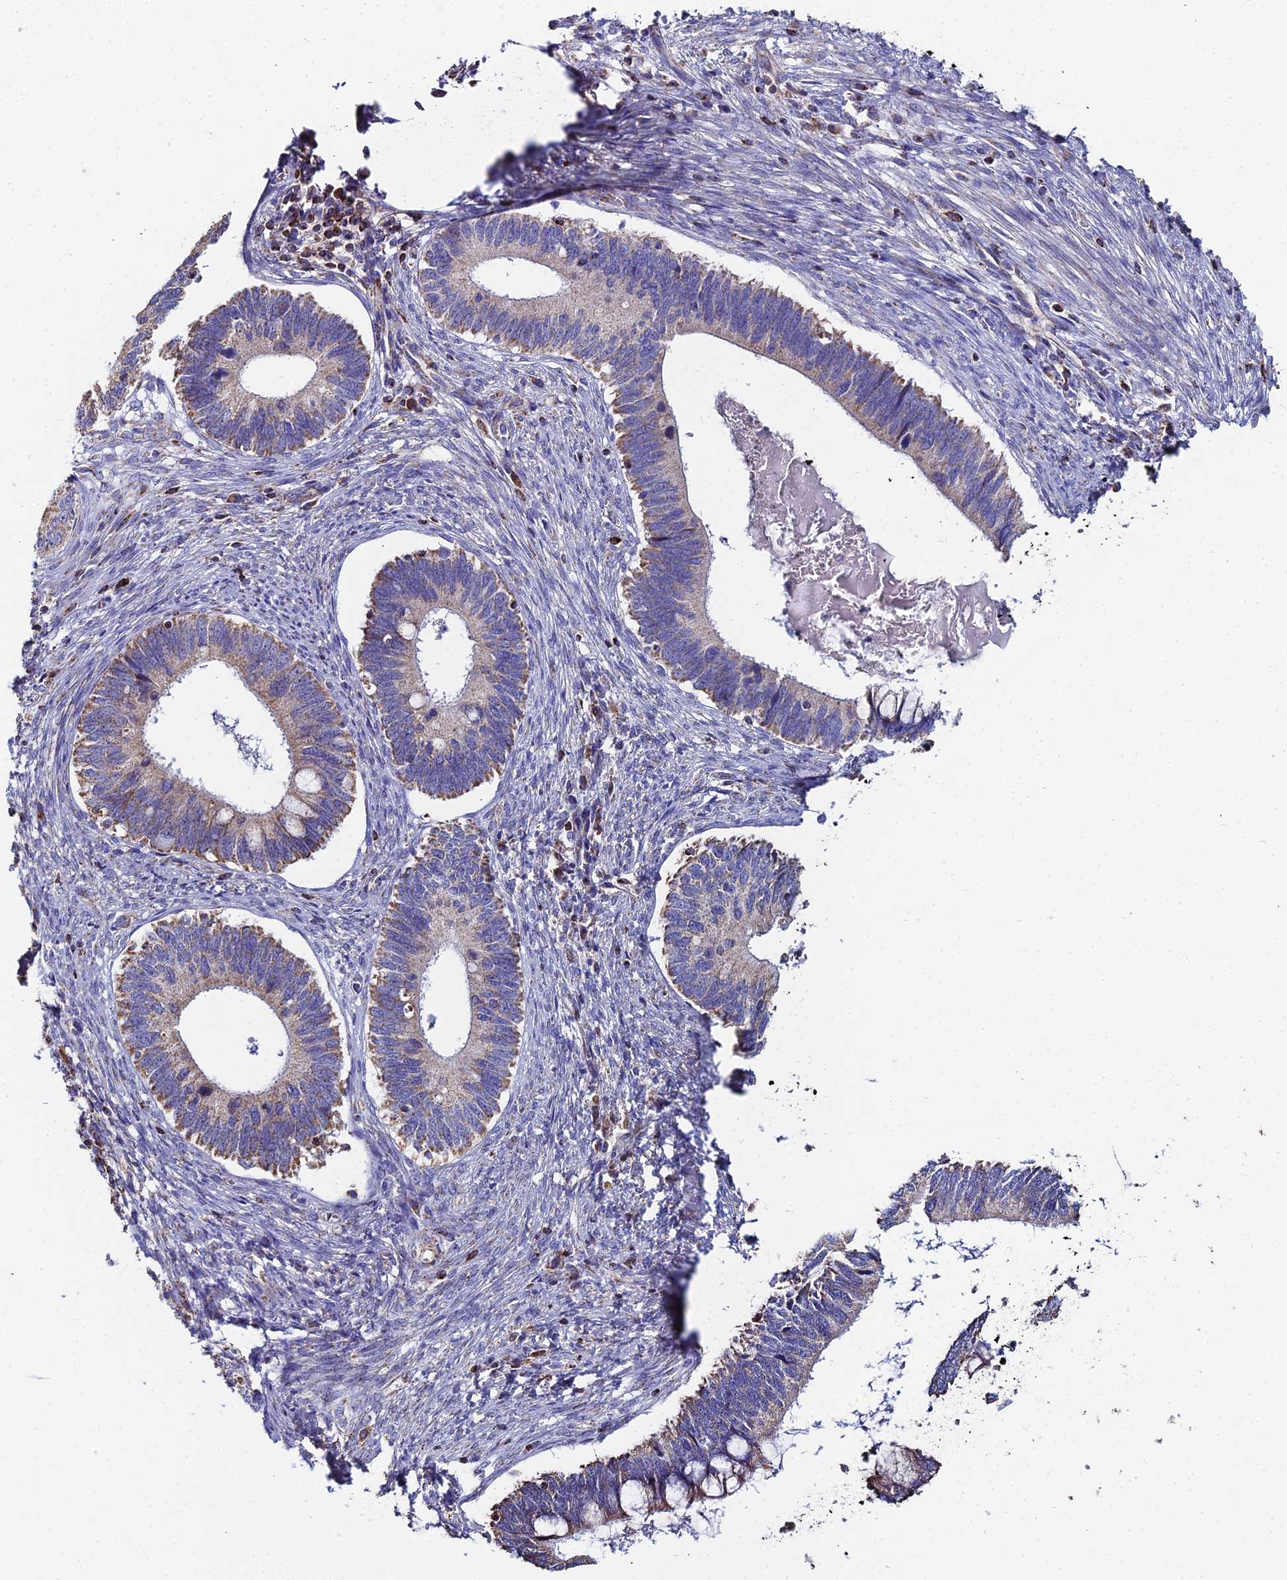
{"staining": {"intensity": "moderate", "quantity": "<25%", "location": "cytoplasmic/membranous"}, "tissue": "cervical cancer", "cell_type": "Tumor cells", "image_type": "cancer", "snomed": [{"axis": "morphology", "description": "Adenocarcinoma, NOS"}, {"axis": "topography", "description": "Cervix"}], "caption": "Protein analysis of cervical adenocarcinoma tissue displays moderate cytoplasmic/membranous expression in about <25% of tumor cells.", "gene": "SPOCK2", "patient": {"sex": "female", "age": 42}}